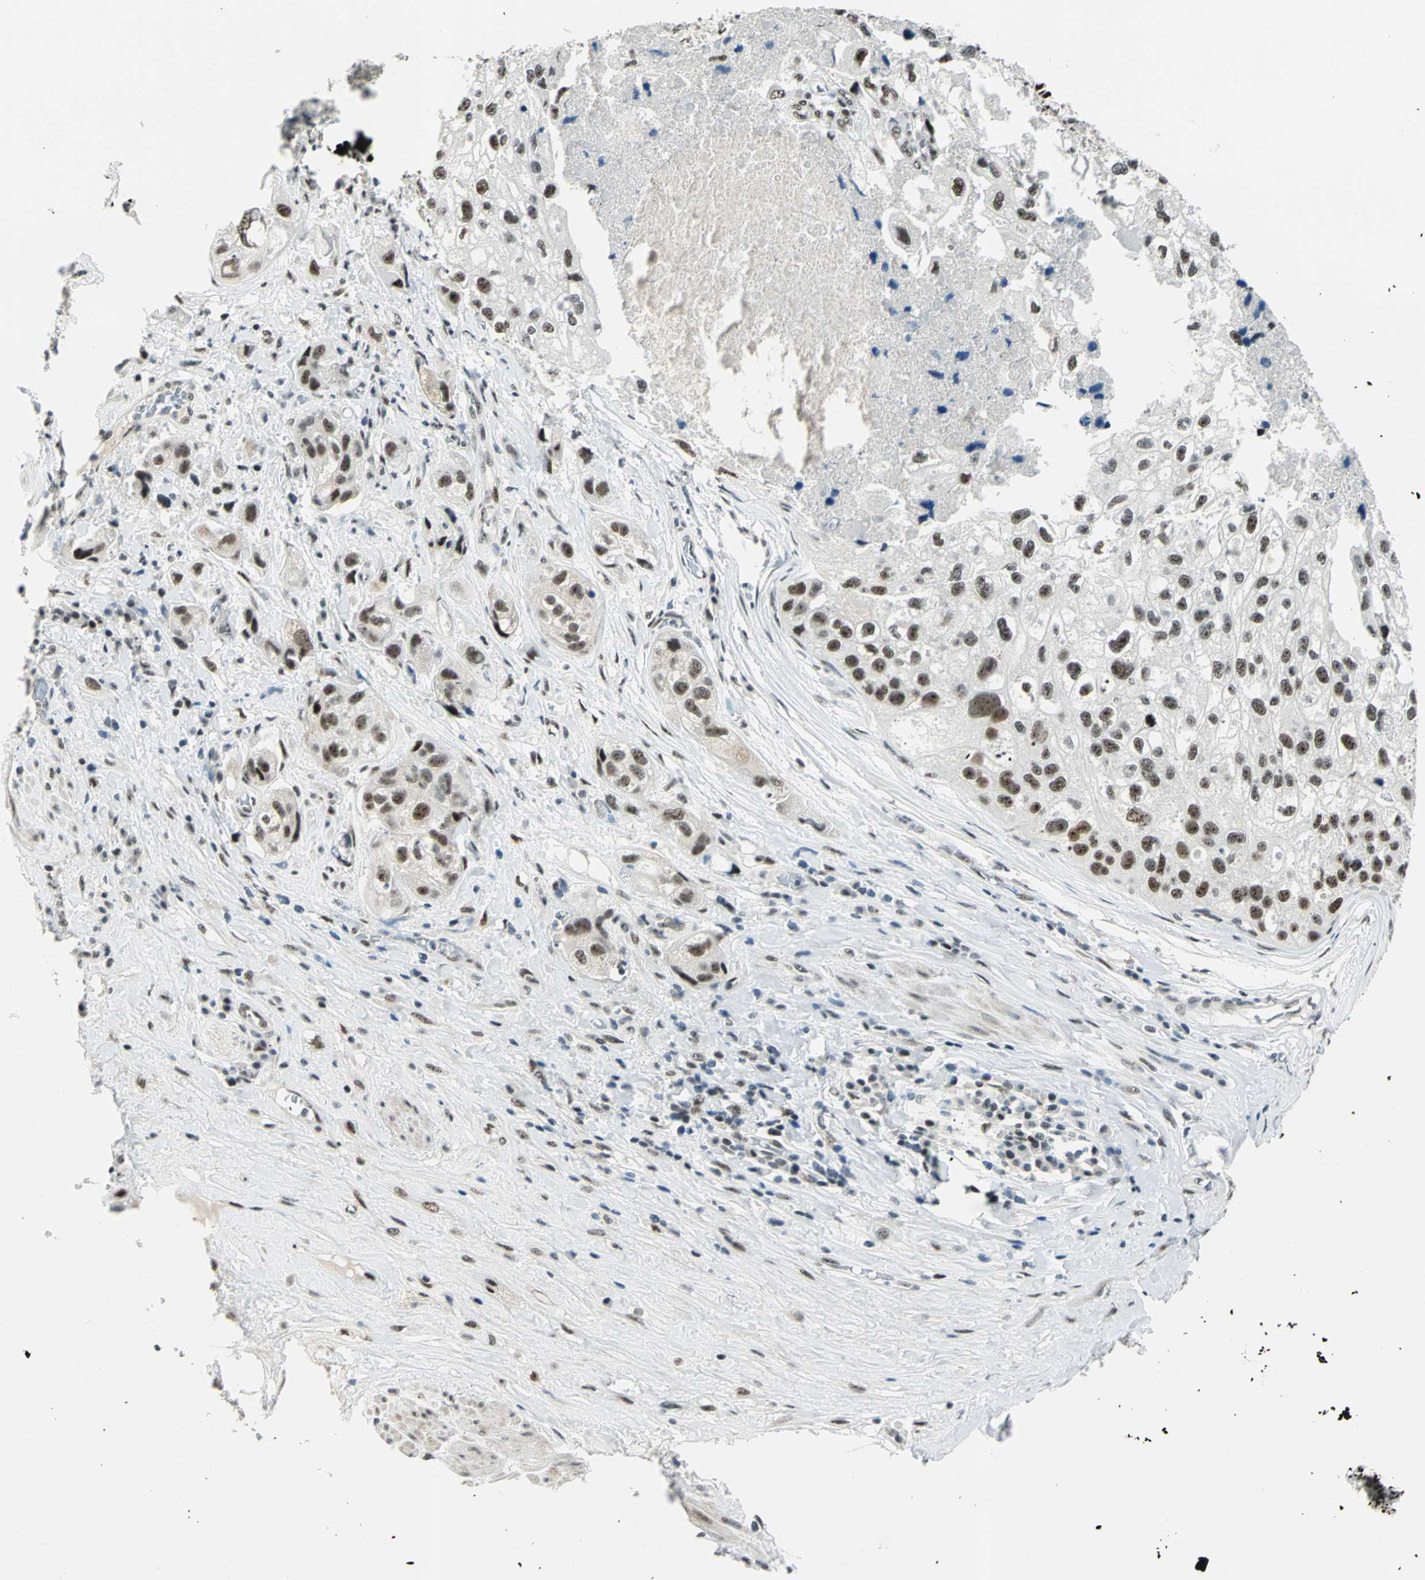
{"staining": {"intensity": "strong", "quantity": ">75%", "location": "nuclear"}, "tissue": "urothelial cancer", "cell_type": "Tumor cells", "image_type": "cancer", "snomed": [{"axis": "morphology", "description": "Urothelial carcinoma, High grade"}, {"axis": "topography", "description": "Urinary bladder"}], "caption": "The image shows a brown stain indicating the presence of a protein in the nuclear of tumor cells in urothelial cancer.", "gene": "KAT6B", "patient": {"sex": "female", "age": 64}}